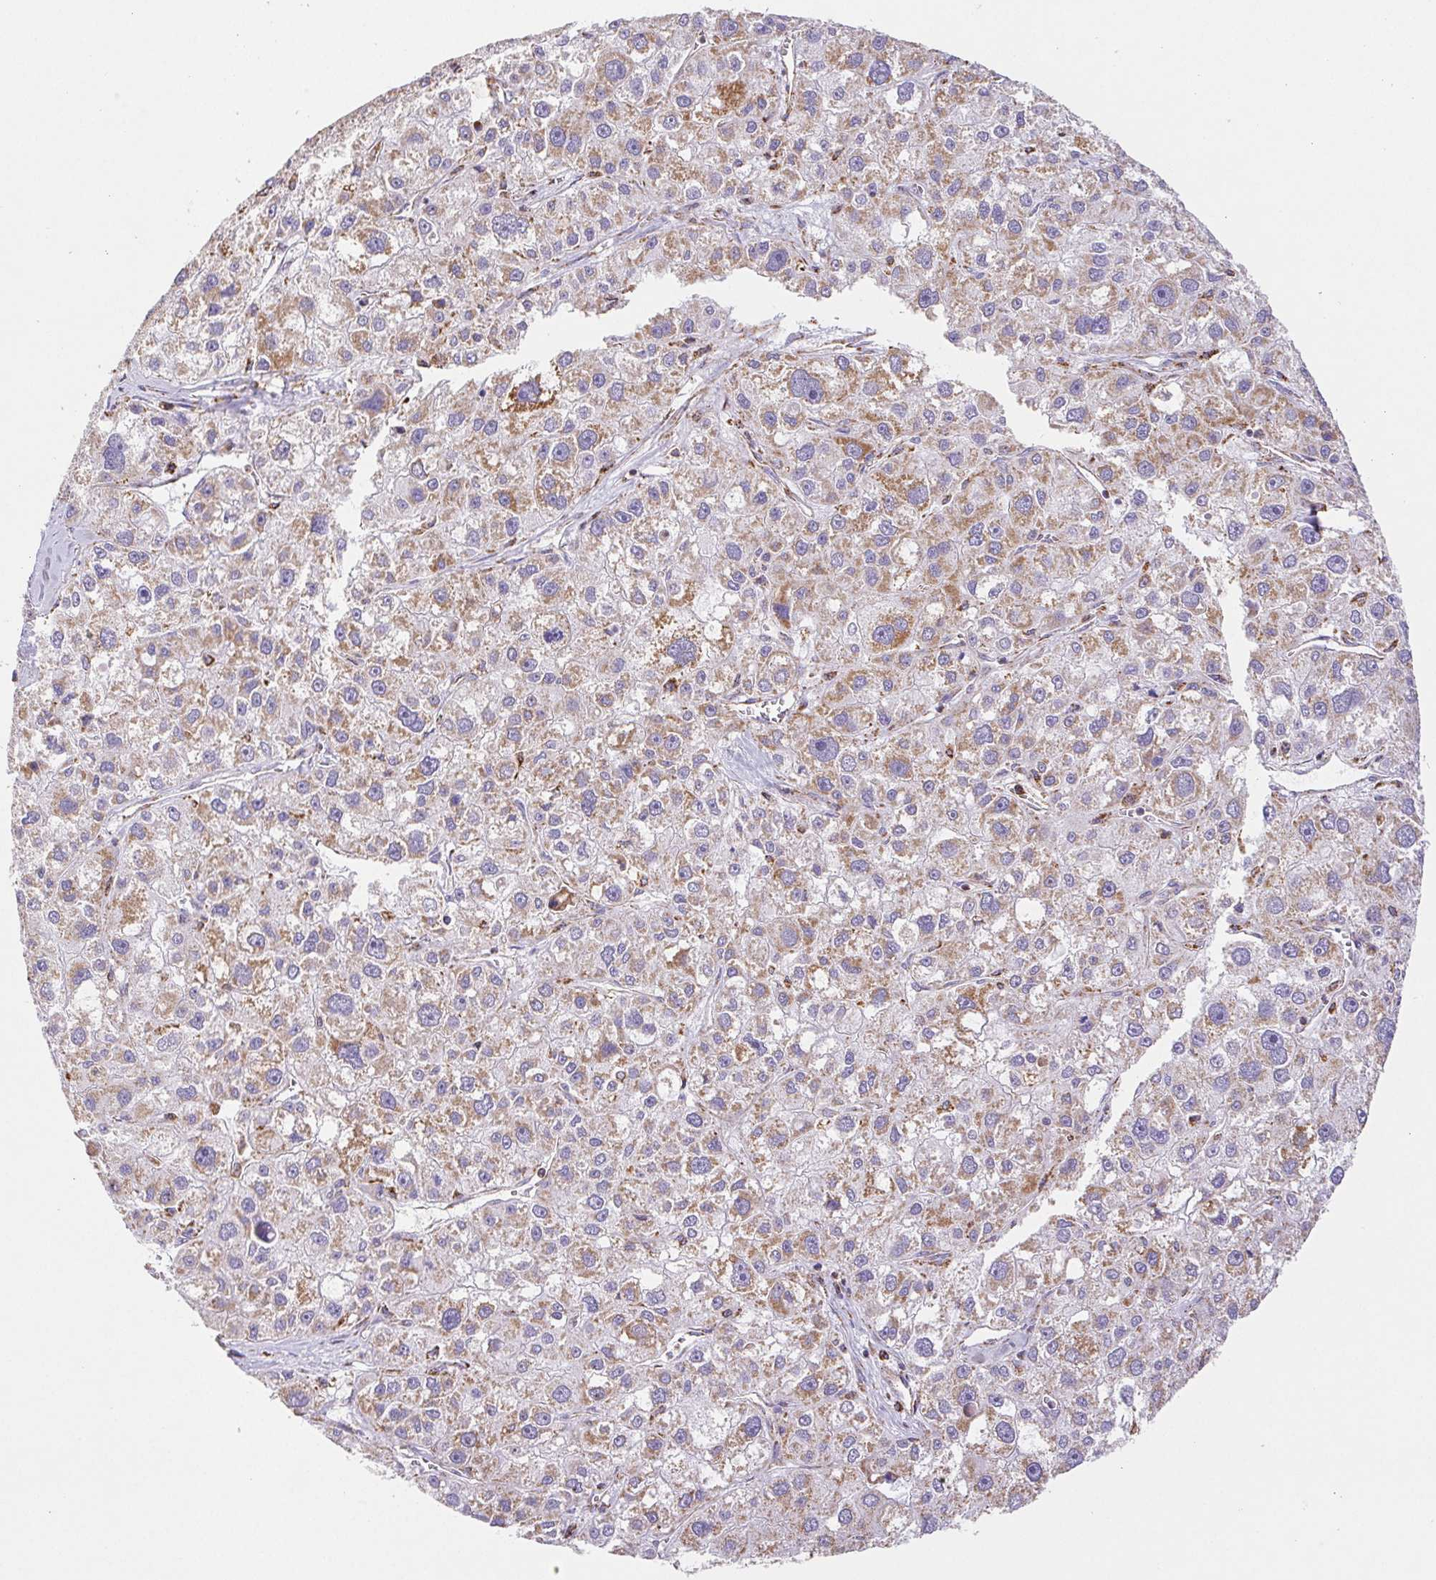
{"staining": {"intensity": "moderate", "quantity": "25%-75%", "location": "cytoplasmic/membranous"}, "tissue": "liver cancer", "cell_type": "Tumor cells", "image_type": "cancer", "snomed": [{"axis": "morphology", "description": "Carcinoma, Hepatocellular, NOS"}, {"axis": "topography", "description": "Liver"}], "caption": "Immunohistochemical staining of human liver hepatocellular carcinoma shows medium levels of moderate cytoplasmic/membranous protein positivity in approximately 25%-75% of tumor cells. The staining was performed using DAB to visualize the protein expression in brown, while the nuclei were stained in blue with hematoxylin (Magnification: 20x).", "gene": "NIPSNAP2", "patient": {"sex": "male", "age": 73}}